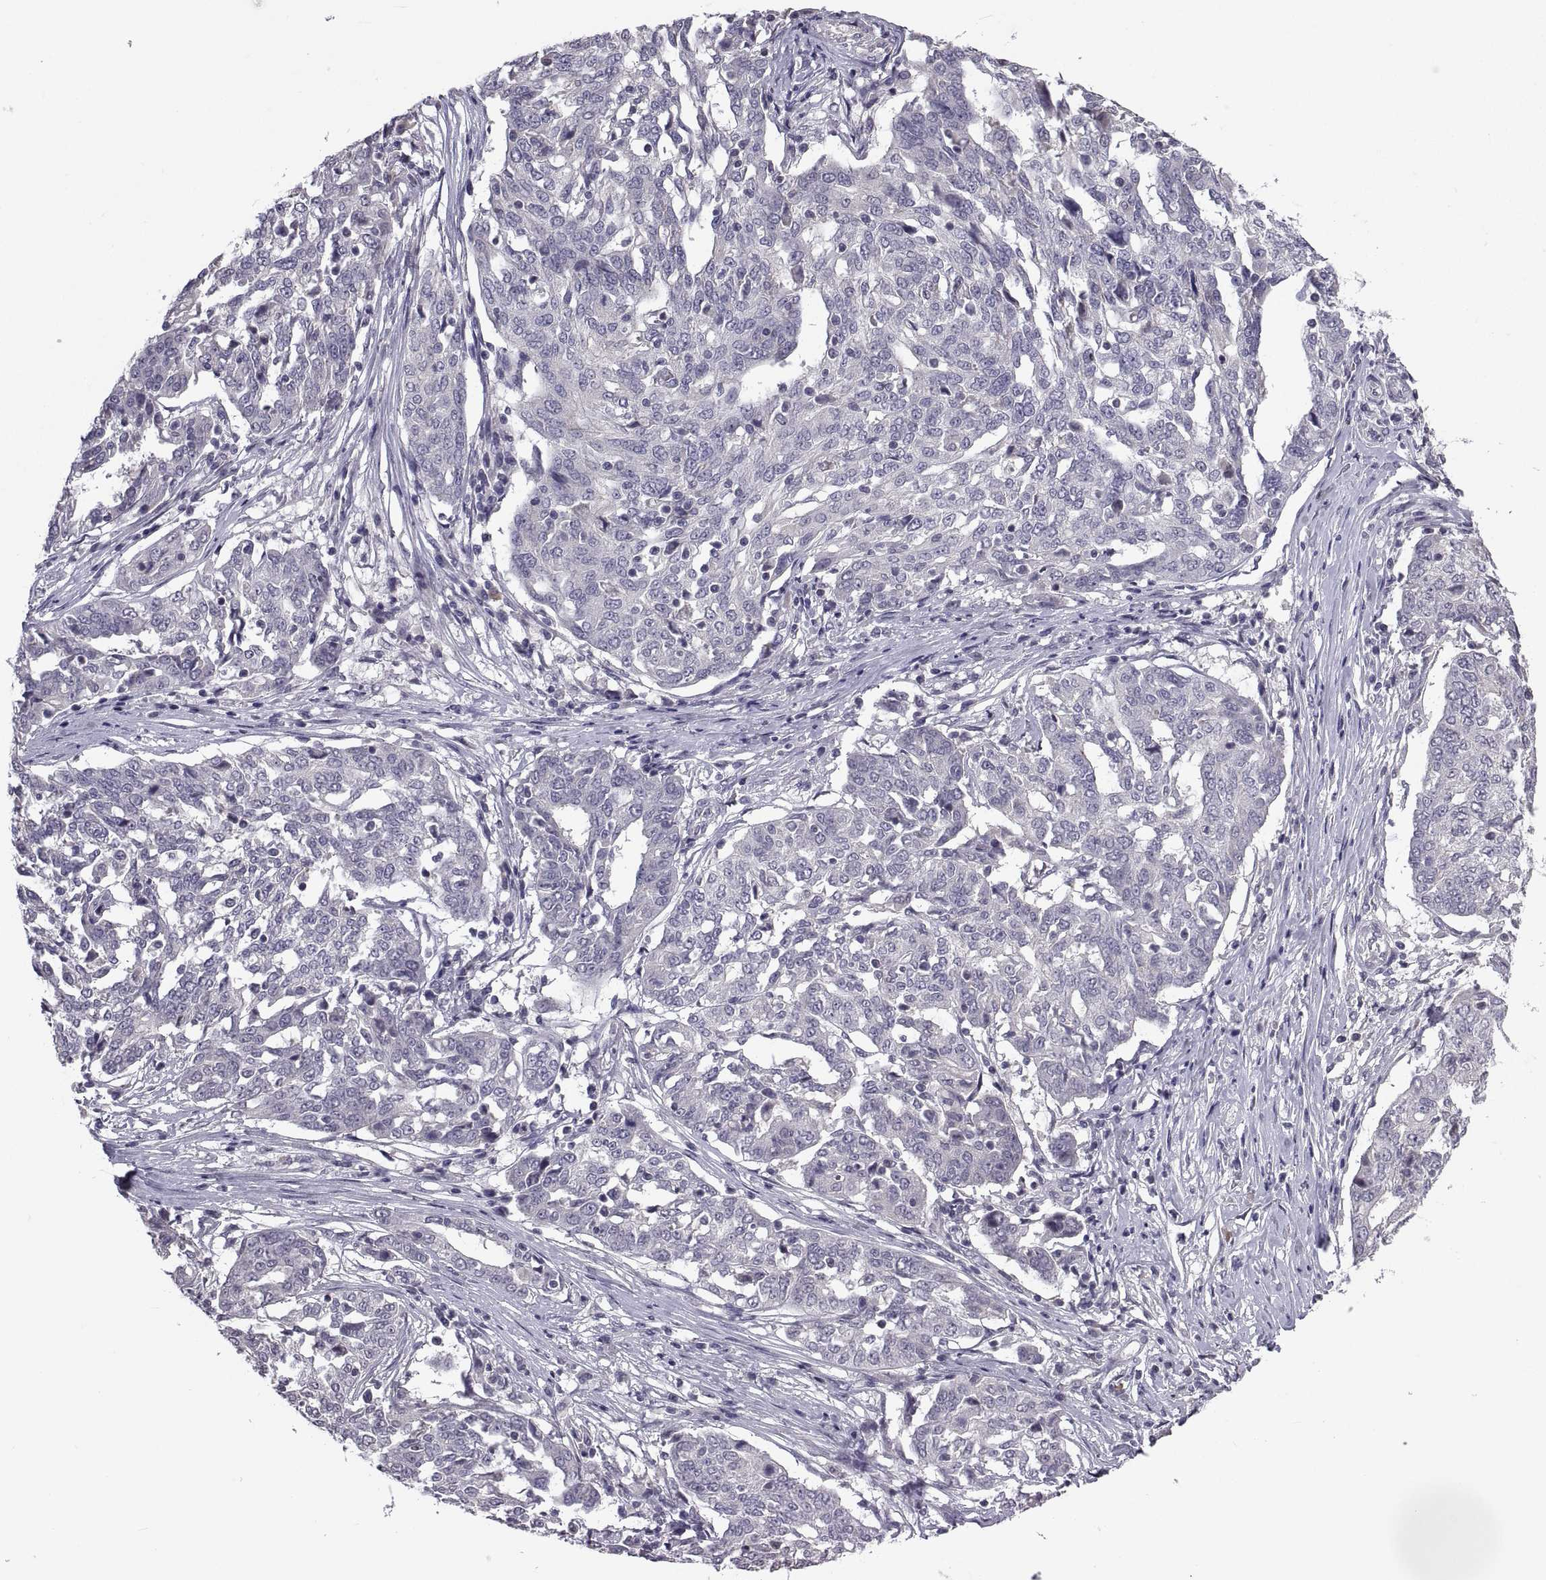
{"staining": {"intensity": "negative", "quantity": "none", "location": "none"}, "tissue": "ovarian cancer", "cell_type": "Tumor cells", "image_type": "cancer", "snomed": [{"axis": "morphology", "description": "Cystadenocarcinoma, serous, NOS"}, {"axis": "topography", "description": "Ovary"}], "caption": "Immunohistochemistry (IHC) histopathology image of neoplastic tissue: ovarian cancer stained with DAB (3,3'-diaminobenzidine) displays no significant protein expression in tumor cells.", "gene": "NPTX2", "patient": {"sex": "female", "age": 67}}